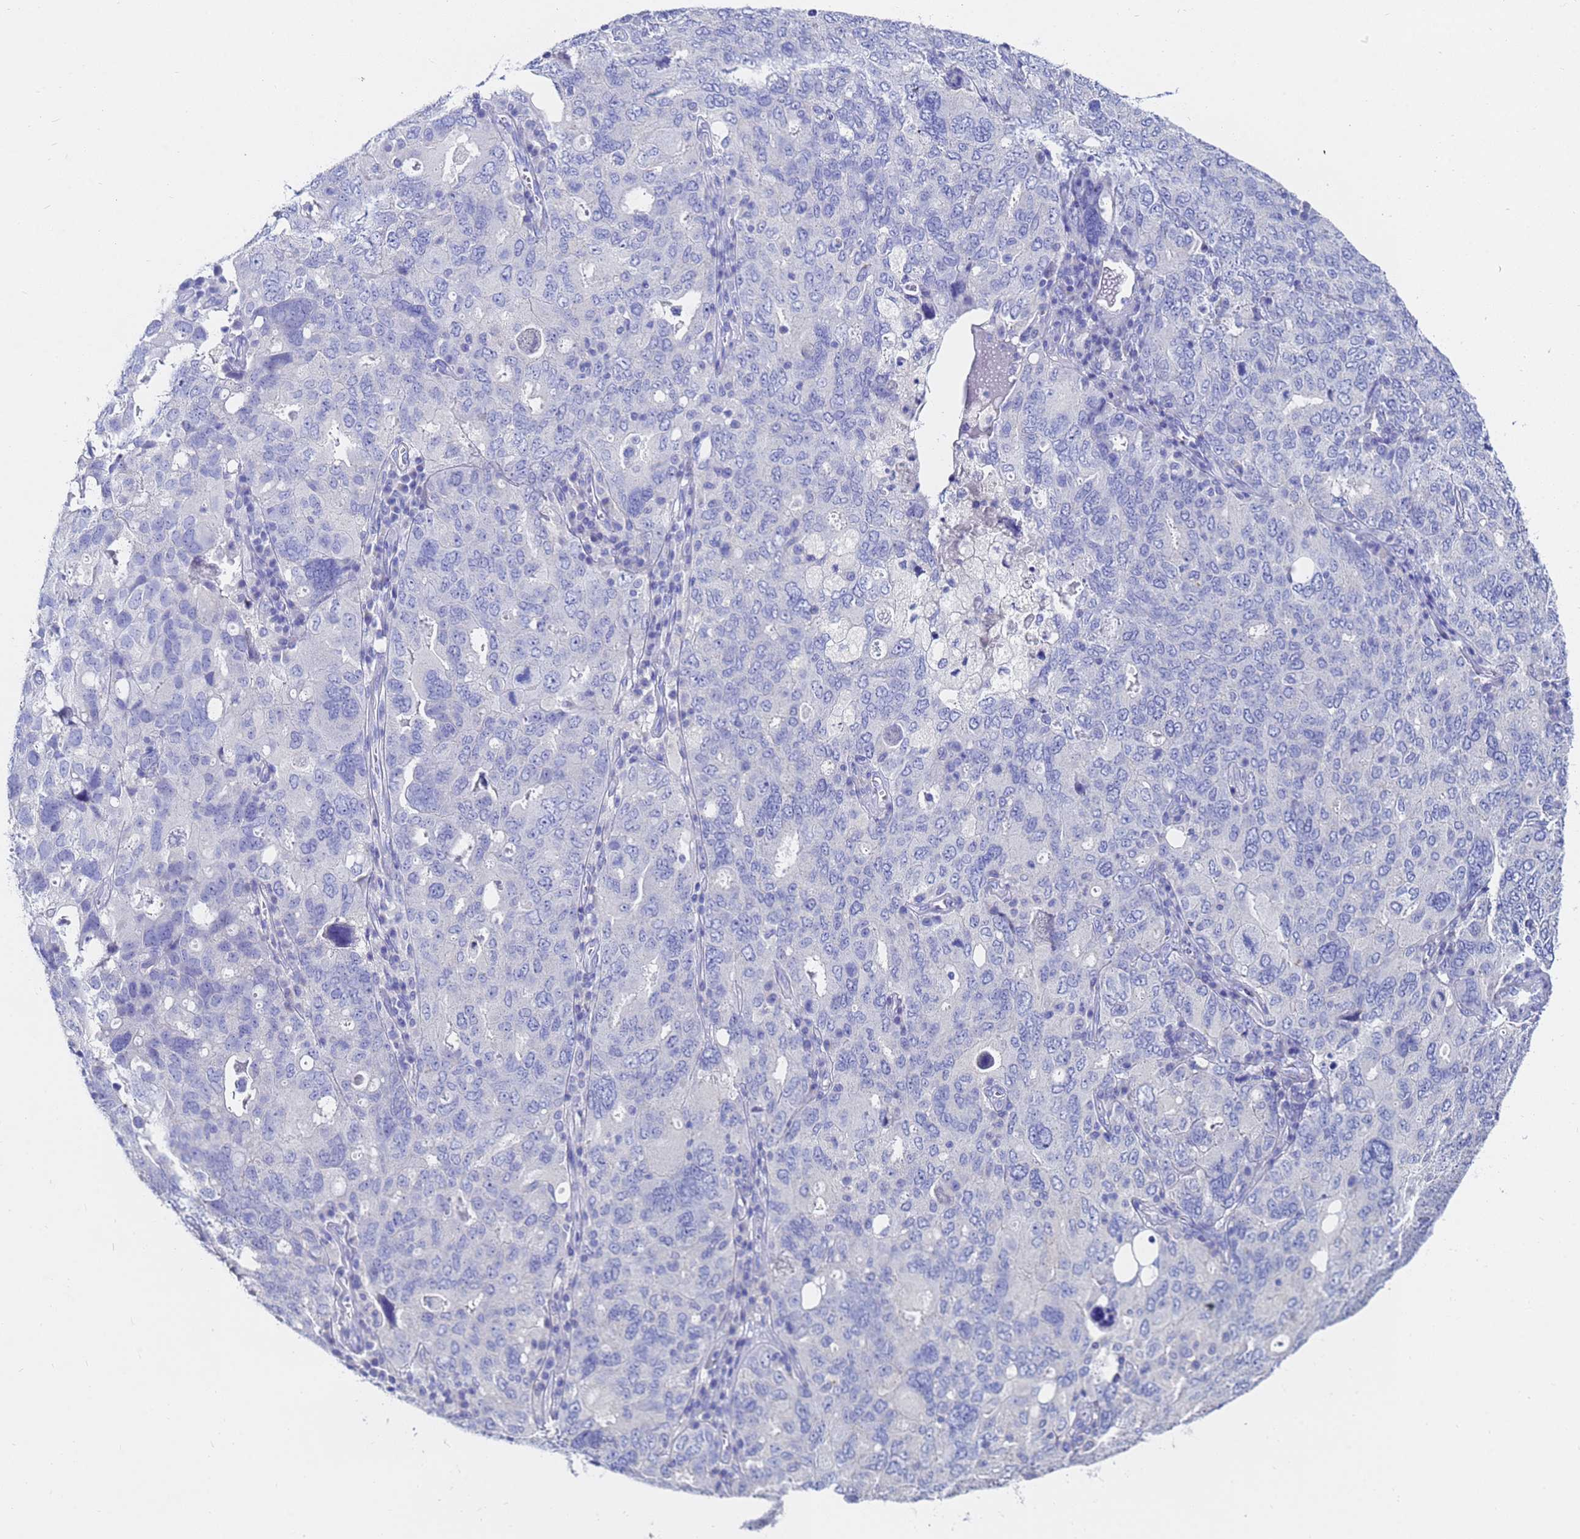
{"staining": {"intensity": "negative", "quantity": "none", "location": "none"}, "tissue": "ovarian cancer", "cell_type": "Tumor cells", "image_type": "cancer", "snomed": [{"axis": "morphology", "description": "Carcinoma, endometroid"}, {"axis": "topography", "description": "Ovary"}], "caption": "A photomicrograph of human ovarian cancer (endometroid carcinoma) is negative for staining in tumor cells. (Stains: DAB (3,3'-diaminobenzidine) immunohistochemistry (IHC) with hematoxylin counter stain, Microscopy: brightfield microscopy at high magnification).", "gene": "C2orf72", "patient": {"sex": "female", "age": 62}}